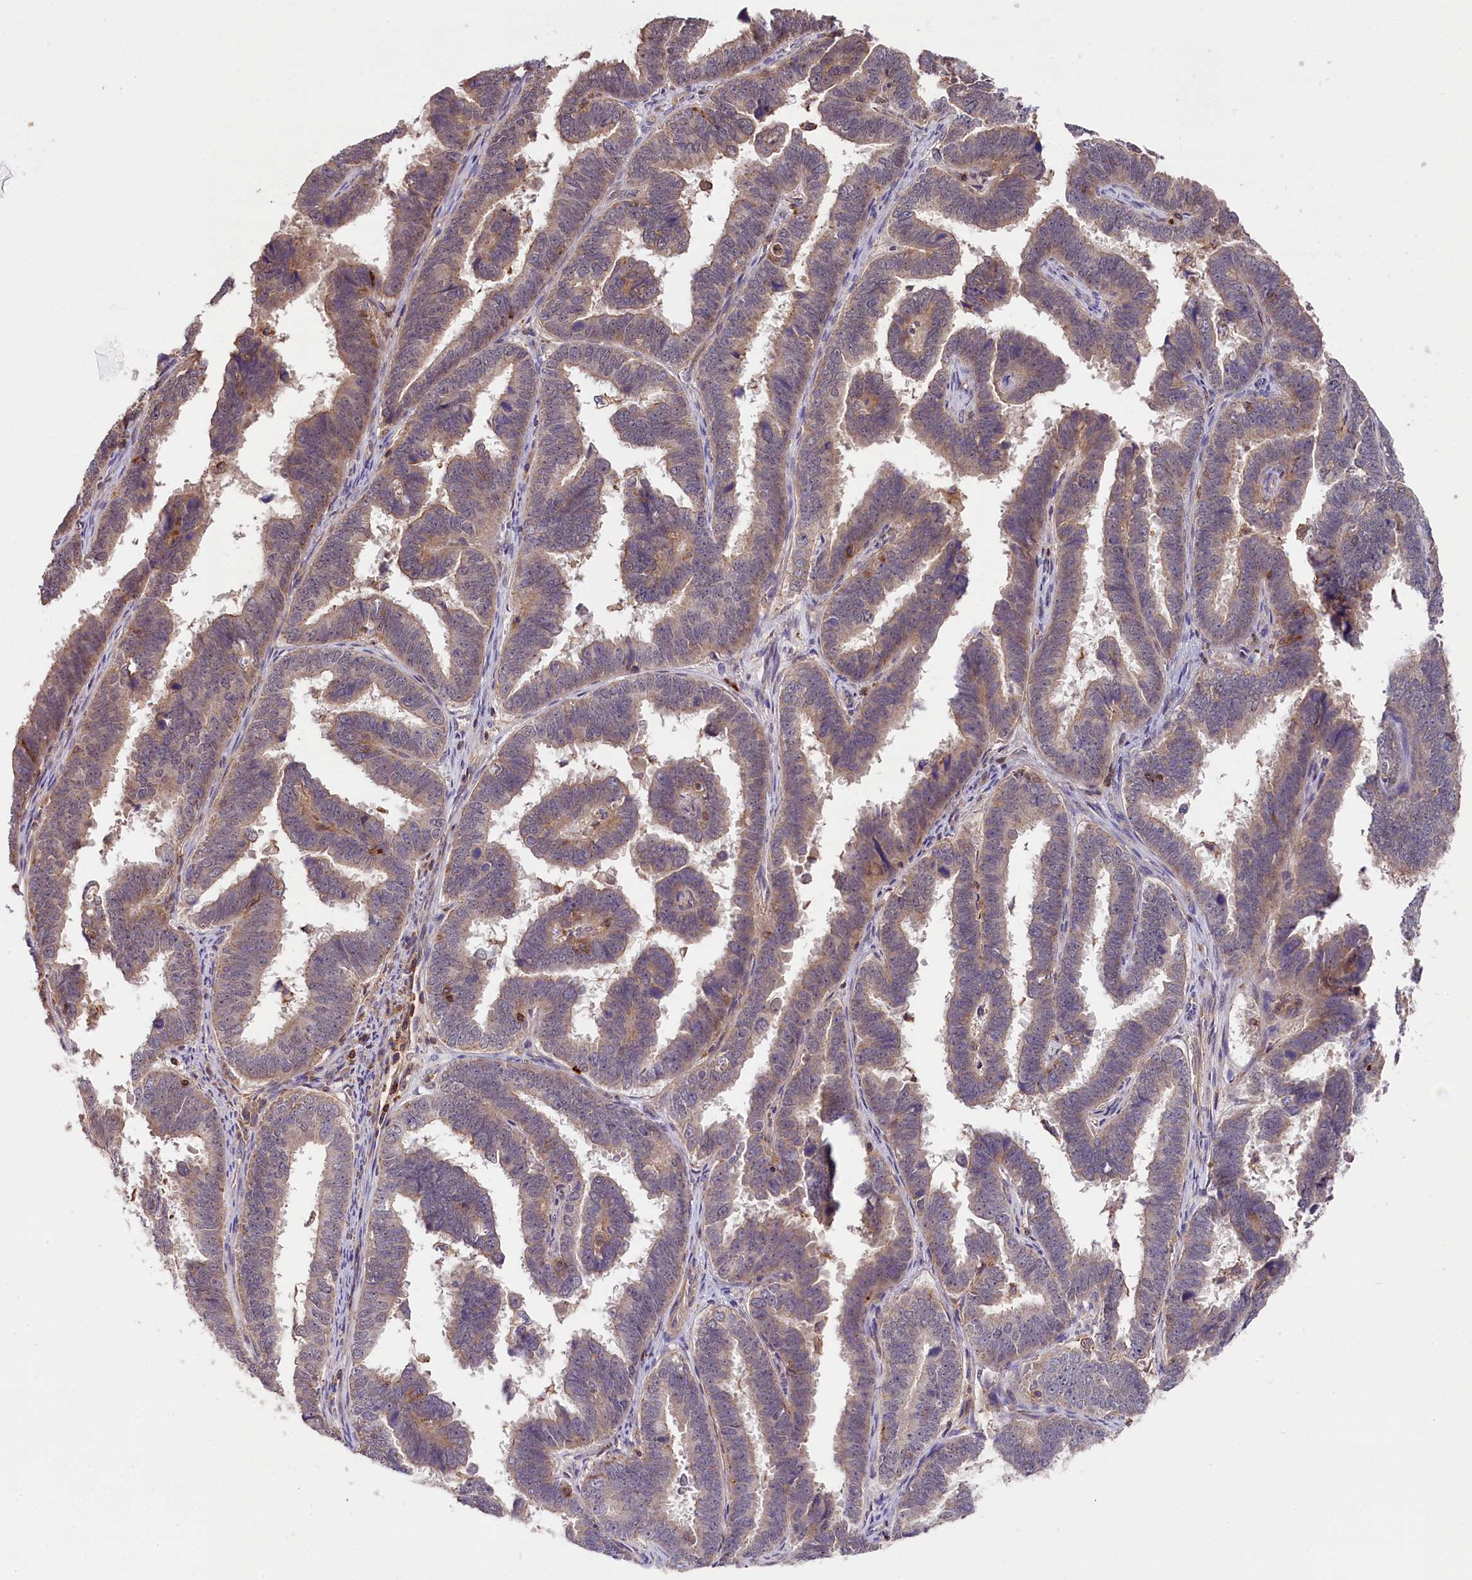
{"staining": {"intensity": "weak", "quantity": "25%-75%", "location": "cytoplasmic/membranous"}, "tissue": "endometrial cancer", "cell_type": "Tumor cells", "image_type": "cancer", "snomed": [{"axis": "morphology", "description": "Adenocarcinoma, NOS"}, {"axis": "topography", "description": "Endometrium"}], "caption": "Protein expression by IHC exhibits weak cytoplasmic/membranous positivity in about 25%-75% of tumor cells in endometrial adenocarcinoma. (brown staining indicates protein expression, while blue staining denotes nuclei).", "gene": "SKIDA1", "patient": {"sex": "female", "age": 75}}